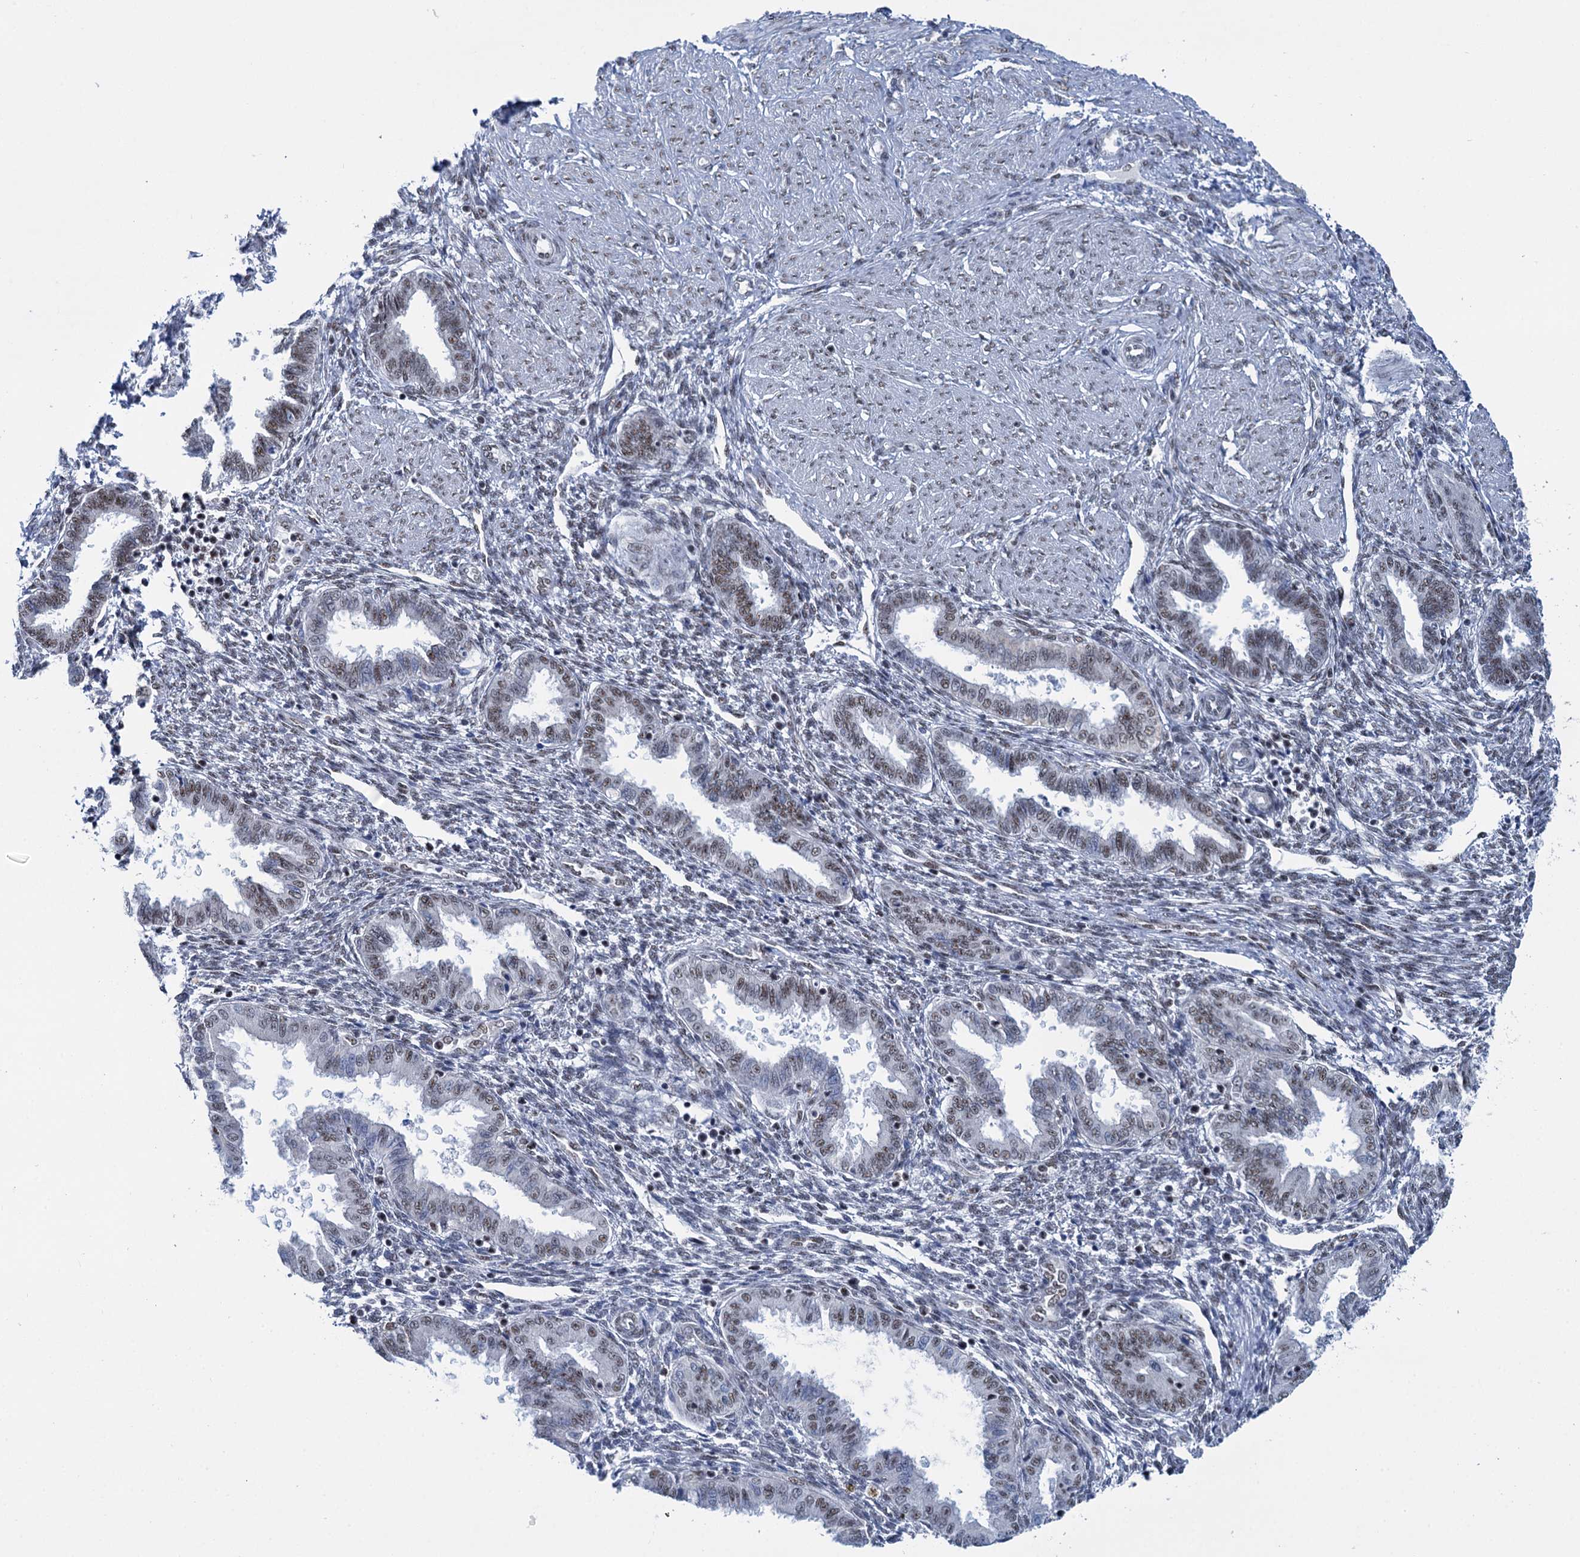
{"staining": {"intensity": "negative", "quantity": "none", "location": "none"}, "tissue": "endometrium", "cell_type": "Cells in endometrial stroma", "image_type": "normal", "snomed": [{"axis": "morphology", "description": "Normal tissue, NOS"}, {"axis": "topography", "description": "Endometrium"}], "caption": "This is an immunohistochemistry image of normal human endometrium. There is no positivity in cells in endometrial stroma.", "gene": "SREK1", "patient": {"sex": "female", "age": 33}}